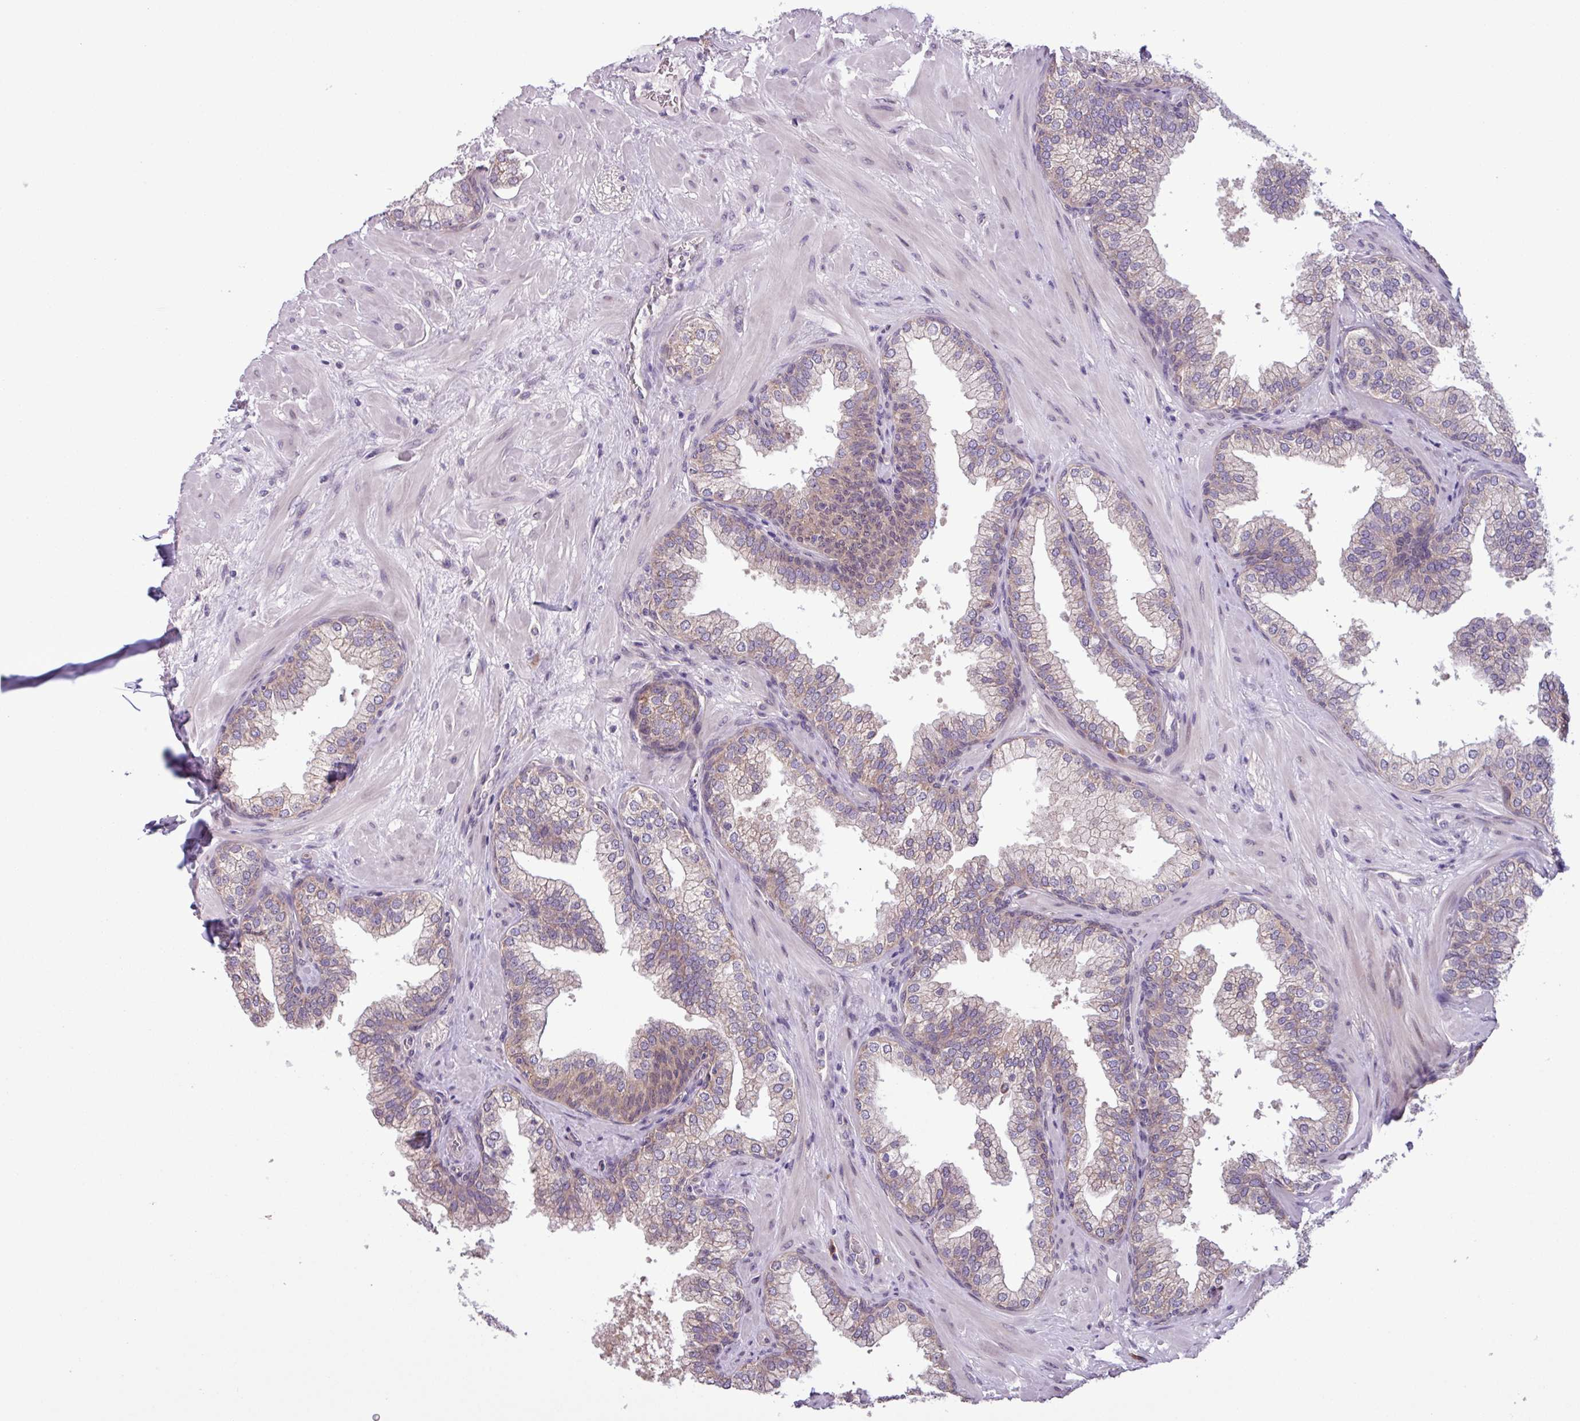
{"staining": {"intensity": "weak", "quantity": "25%-75%", "location": "cytoplasmic/membranous"}, "tissue": "prostate", "cell_type": "Glandular cells", "image_type": "normal", "snomed": [{"axis": "morphology", "description": "Normal tissue, NOS"}, {"axis": "topography", "description": "Prostate"}], "caption": "This photomicrograph displays IHC staining of normal prostate, with low weak cytoplasmic/membranous positivity in approximately 25%-75% of glandular cells.", "gene": "C20orf27", "patient": {"sex": "male", "age": 60}}